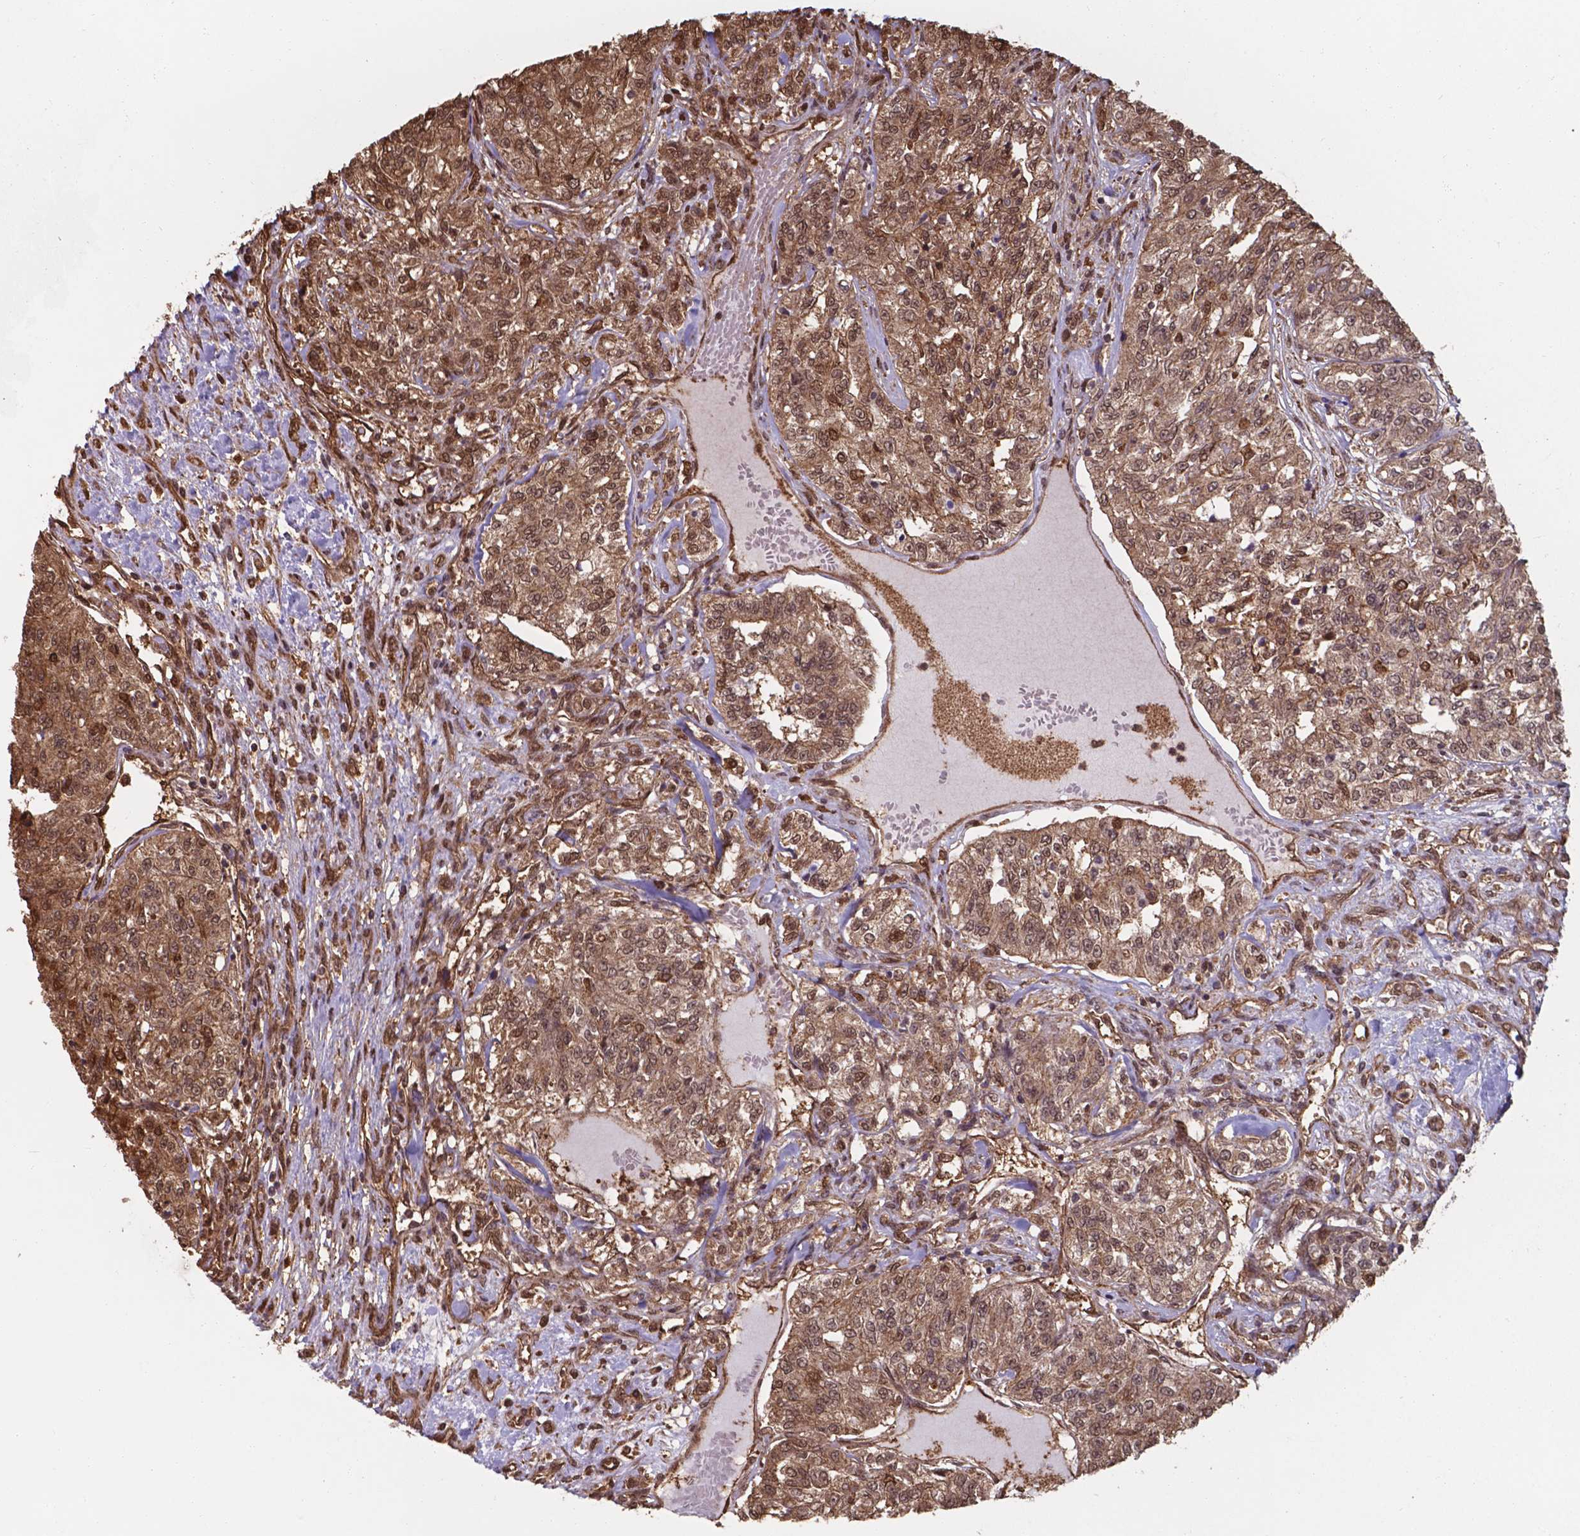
{"staining": {"intensity": "moderate", "quantity": ">75%", "location": "cytoplasmic/membranous,nuclear"}, "tissue": "renal cancer", "cell_type": "Tumor cells", "image_type": "cancer", "snomed": [{"axis": "morphology", "description": "Adenocarcinoma, NOS"}, {"axis": "topography", "description": "Kidney"}], "caption": "Immunohistochemistry of human adenocarcinoma (renal) displays medium levels of moderate cytoplasmic/membranous and nuclear expression in about >75% of tumor cells.", "gene": "CHP2", "patient": {"sex": "female", "age": 63}}